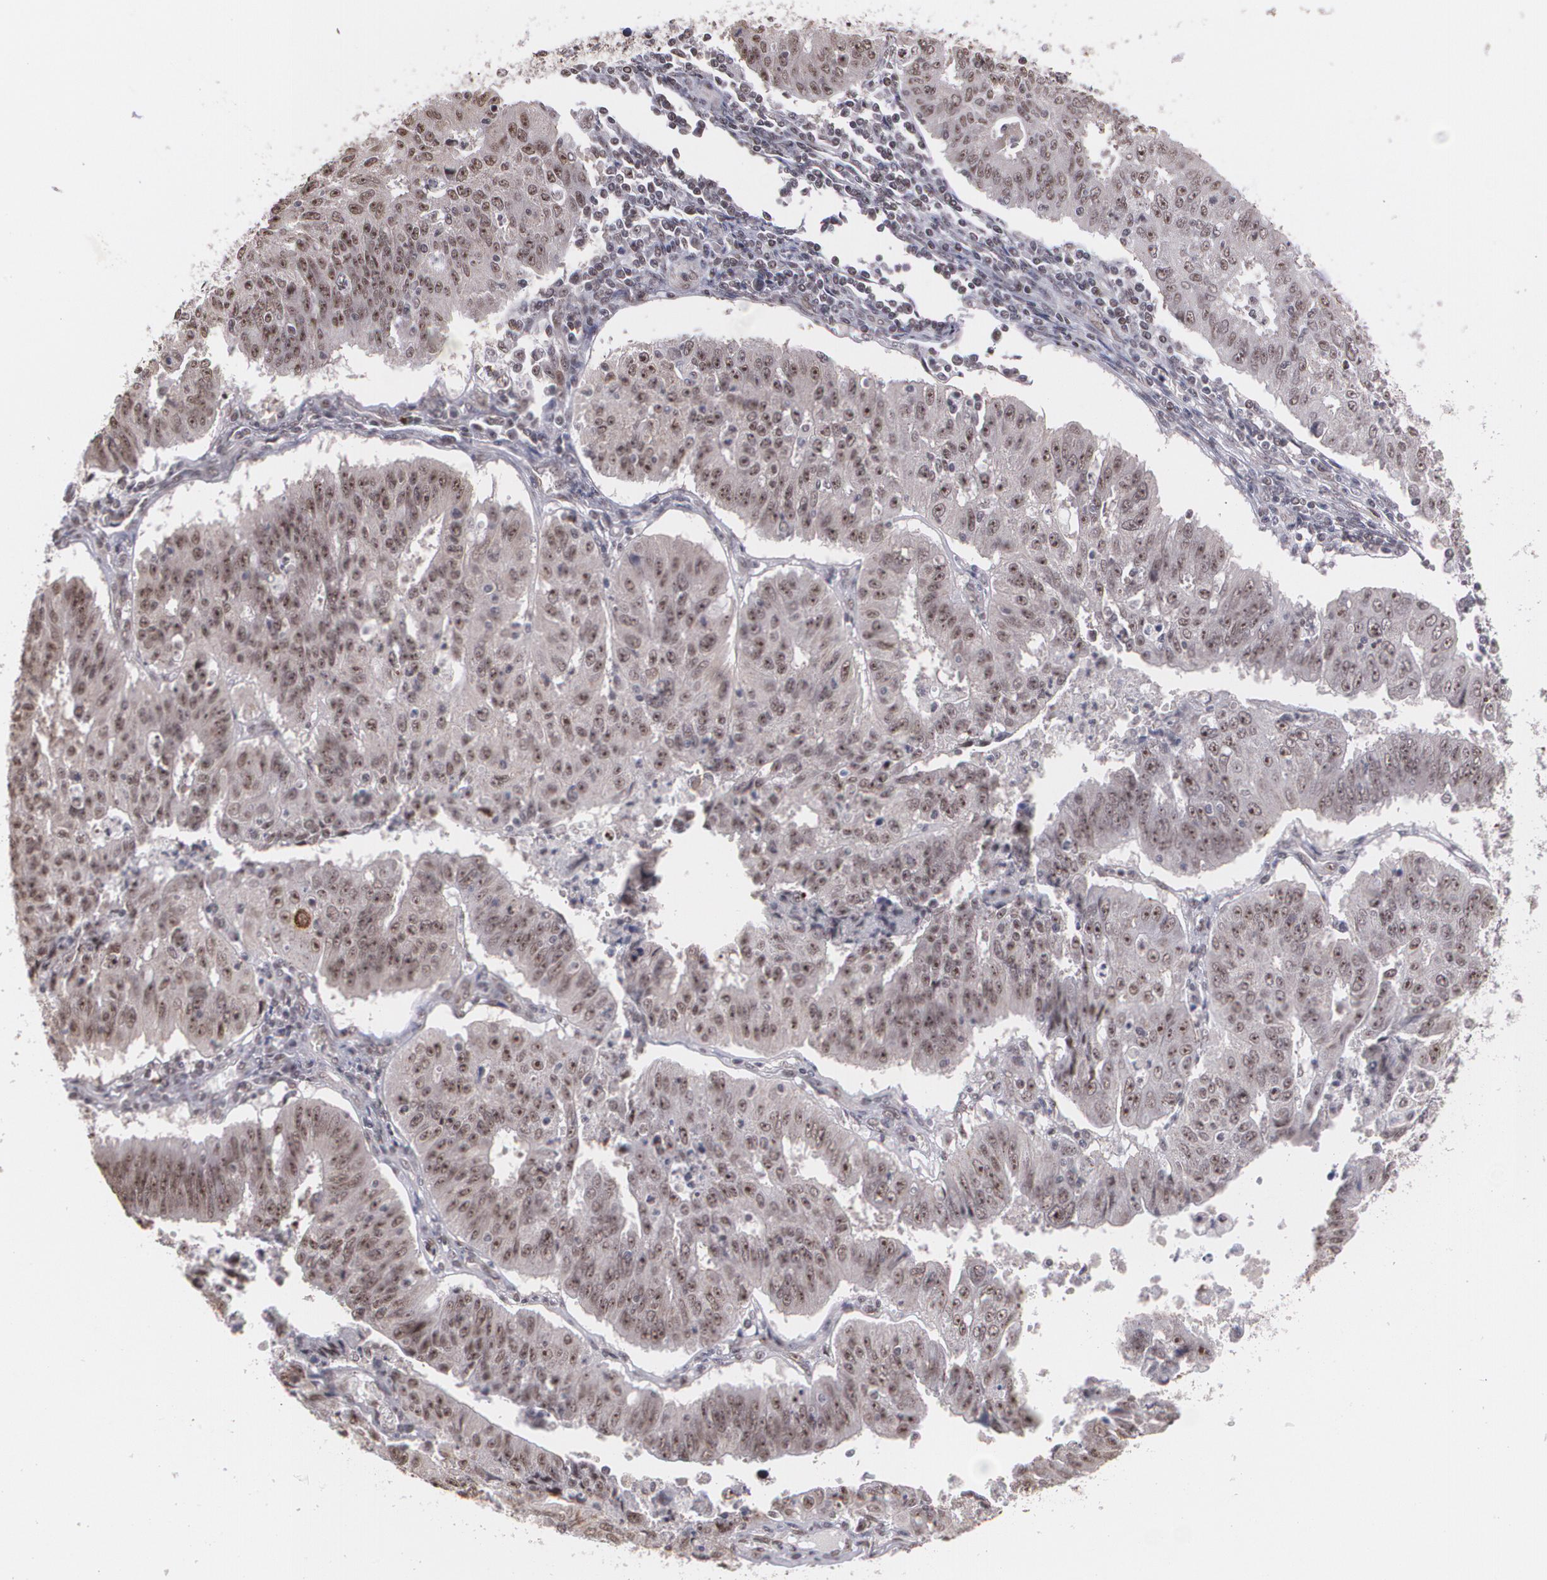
{"staining": {"intensity": "moderate", "quantity": ">75%", "location": "cytoplasmic/membranous,nuclear"}, "tissue": "endometrial cancer", "cell_type": "Tumor cells", "image_type": "cancer", "snomed": [{"axis": "morphology", "description": "Adenocarcinoma, NOS"}, {"axis": "topography", "description": "Endometrium"}], "caption": "Moderate cytoplasmic/membranous and nuclear staining for a protein is identified in about >75% of tumor cells of endometrial cancer using immunohistochemistry (IHC).", "gene": "C6orf15", "patient": {"sex": "female", "age": 42}}